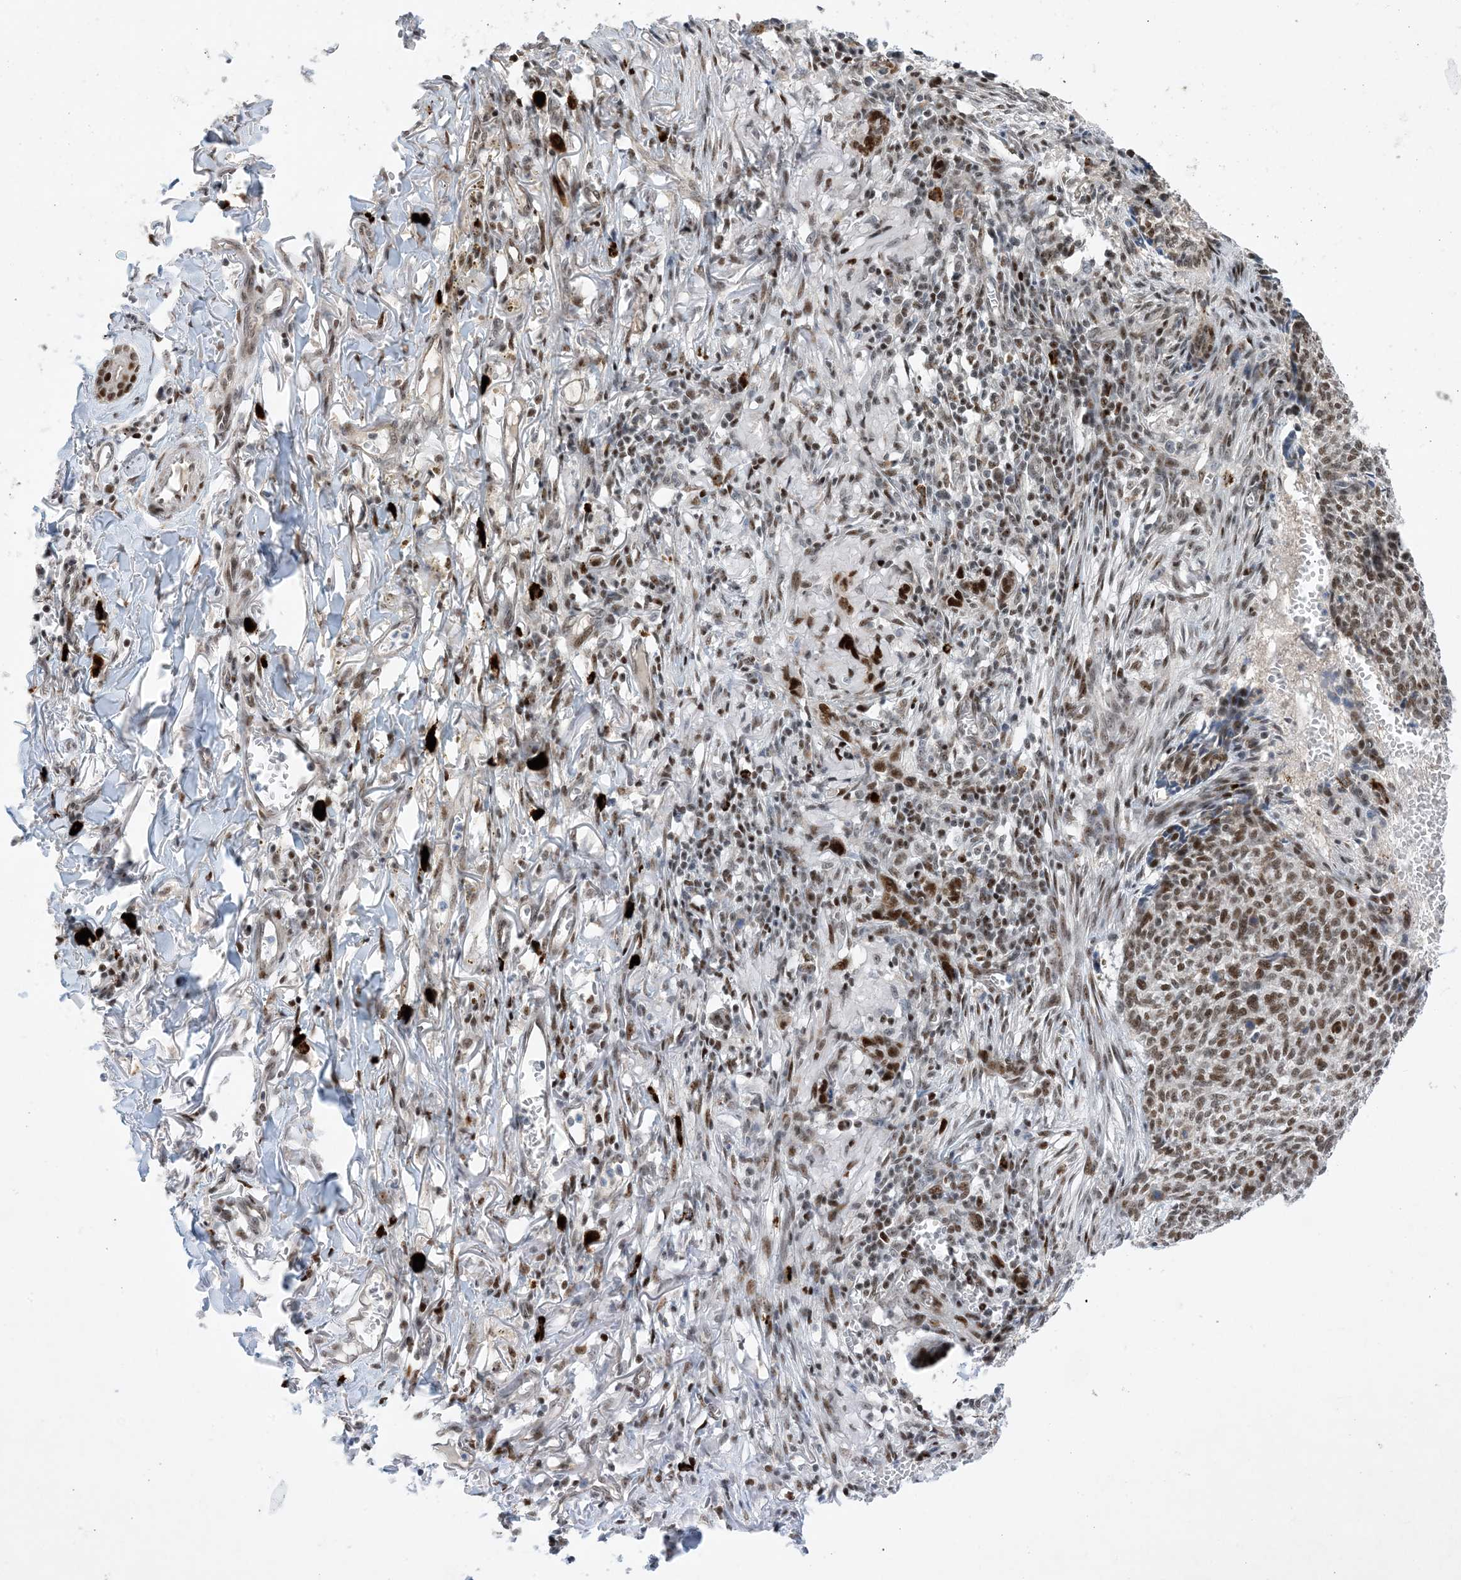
{"staining": {"intensity": "moderate", "quantity": ">75%", "location": "nuclear"}, "tissue": "skin cancer", "cell_type": "Tumor cells", "image_type": "cancer", "snomed": [{"axis": "morphology", "description": "Basal cell carcinoma"}, {"axis": "topography", "description": "Skin"}], "caption": "This is an image of immunohistochemistry (IHC) staining of skin cancer (basal cell carcinoma), which shows moderate staining in the nuclear of tumor cells.", "gene": "TSPYL1", "patient": {"sex": "male", "age": 85}}